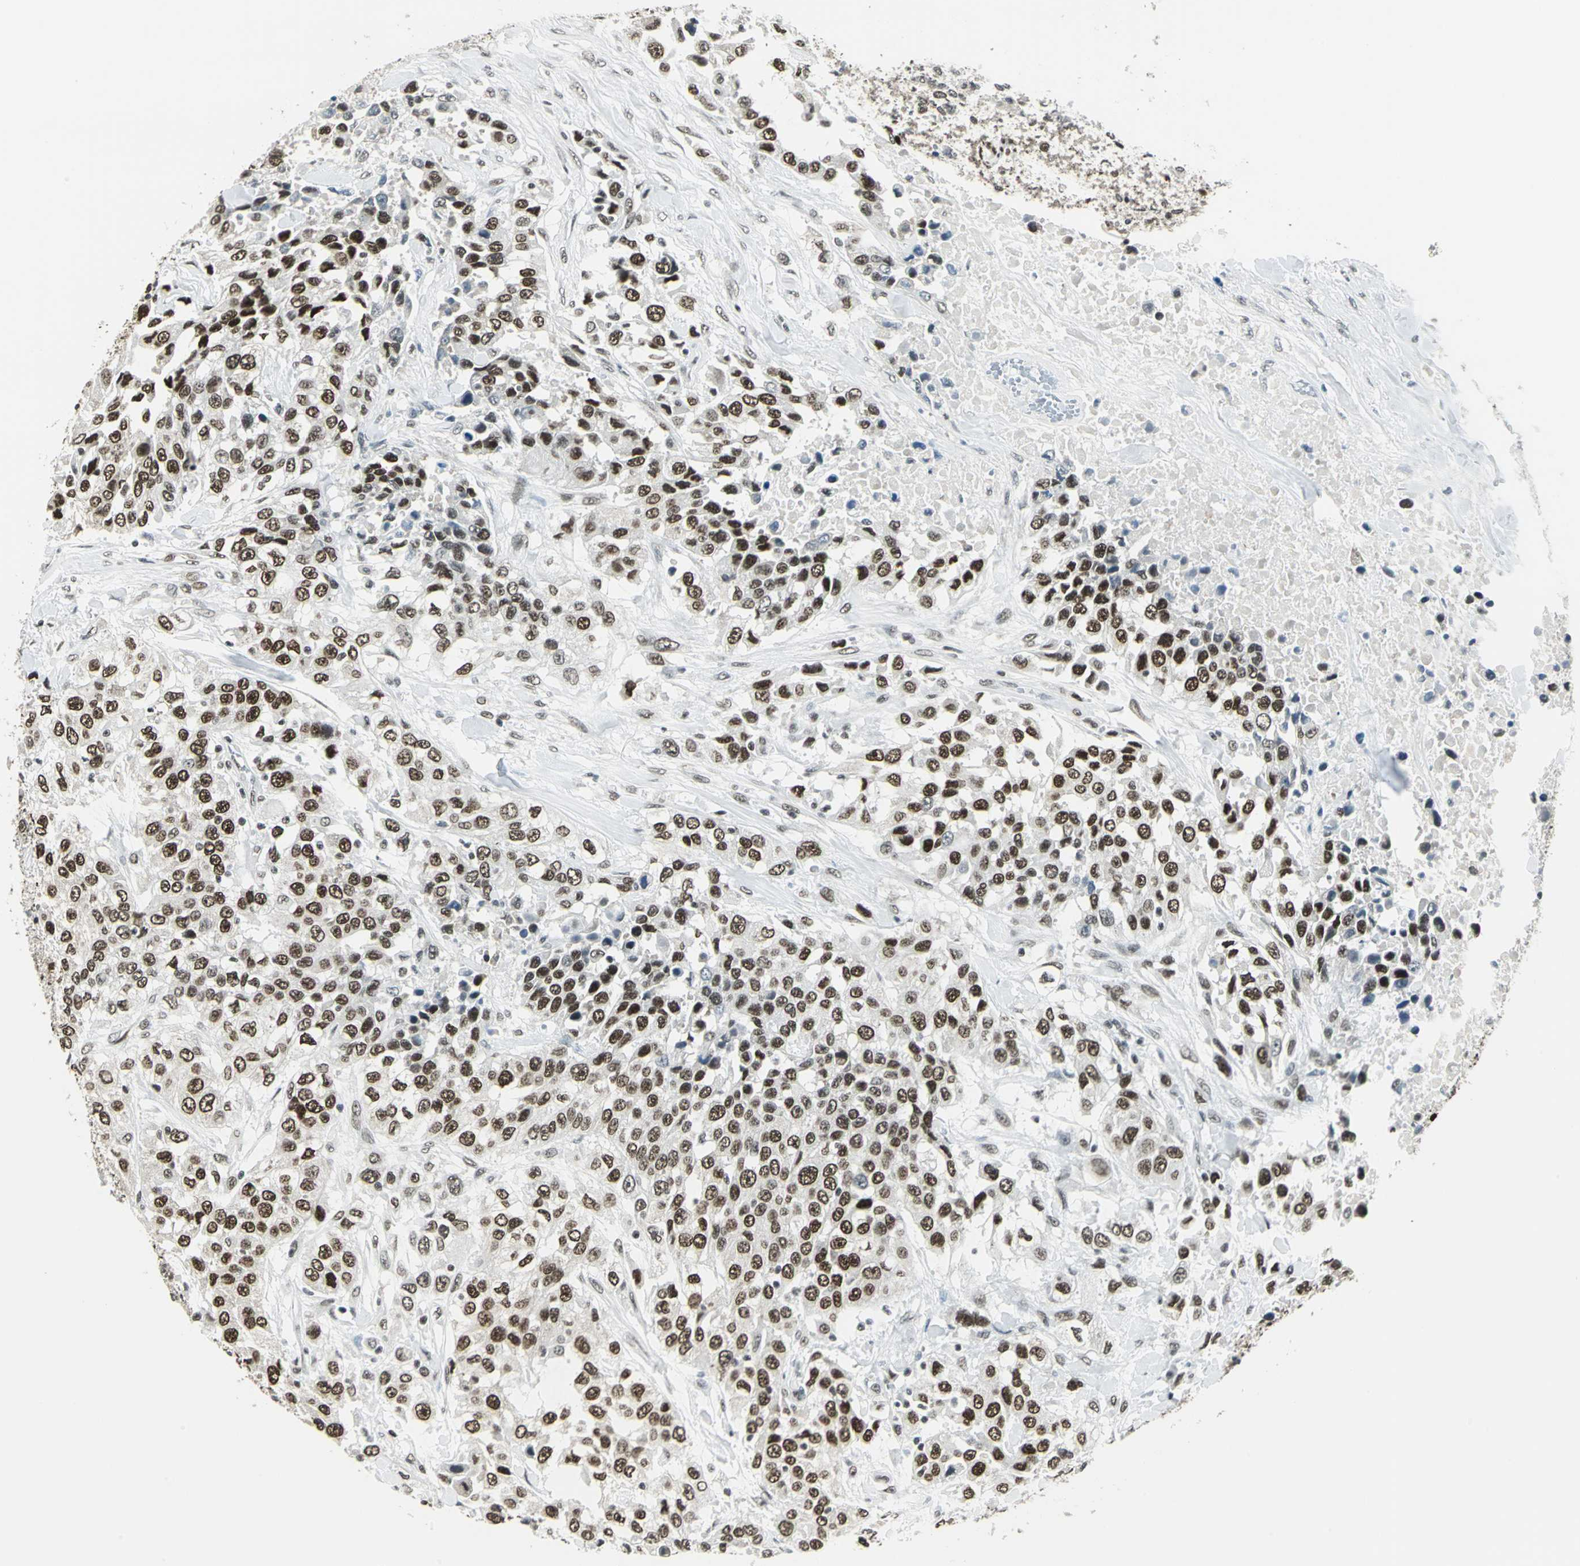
{"staining": {"intensity": "strong", "quantity": ">75%", "location": "nuclear"}, "tissue": "urothelial cancer", "cell_type": "Tumor cells", "image_type": "cancer", "snomed": [{"axis": "morphology", "description": "Urothelial carcinoma, High grade"}, {"axis": "topography", "description": "Urinary bladder"}], "caption": "IHC staining of urothelial carcinoma (high-grade), which exhibits high levels of strong nuclear positivity in about >75% of tumor cells indicating strong nuclear protein staining. The staining was performed using DAB (3,3'-diaminobenzidine) (brown) for protein detection and nuclei were counterstained in hematoxylin (blue).", "gene": "ADNP", "patient": {"sex": "female", "age": 80}}